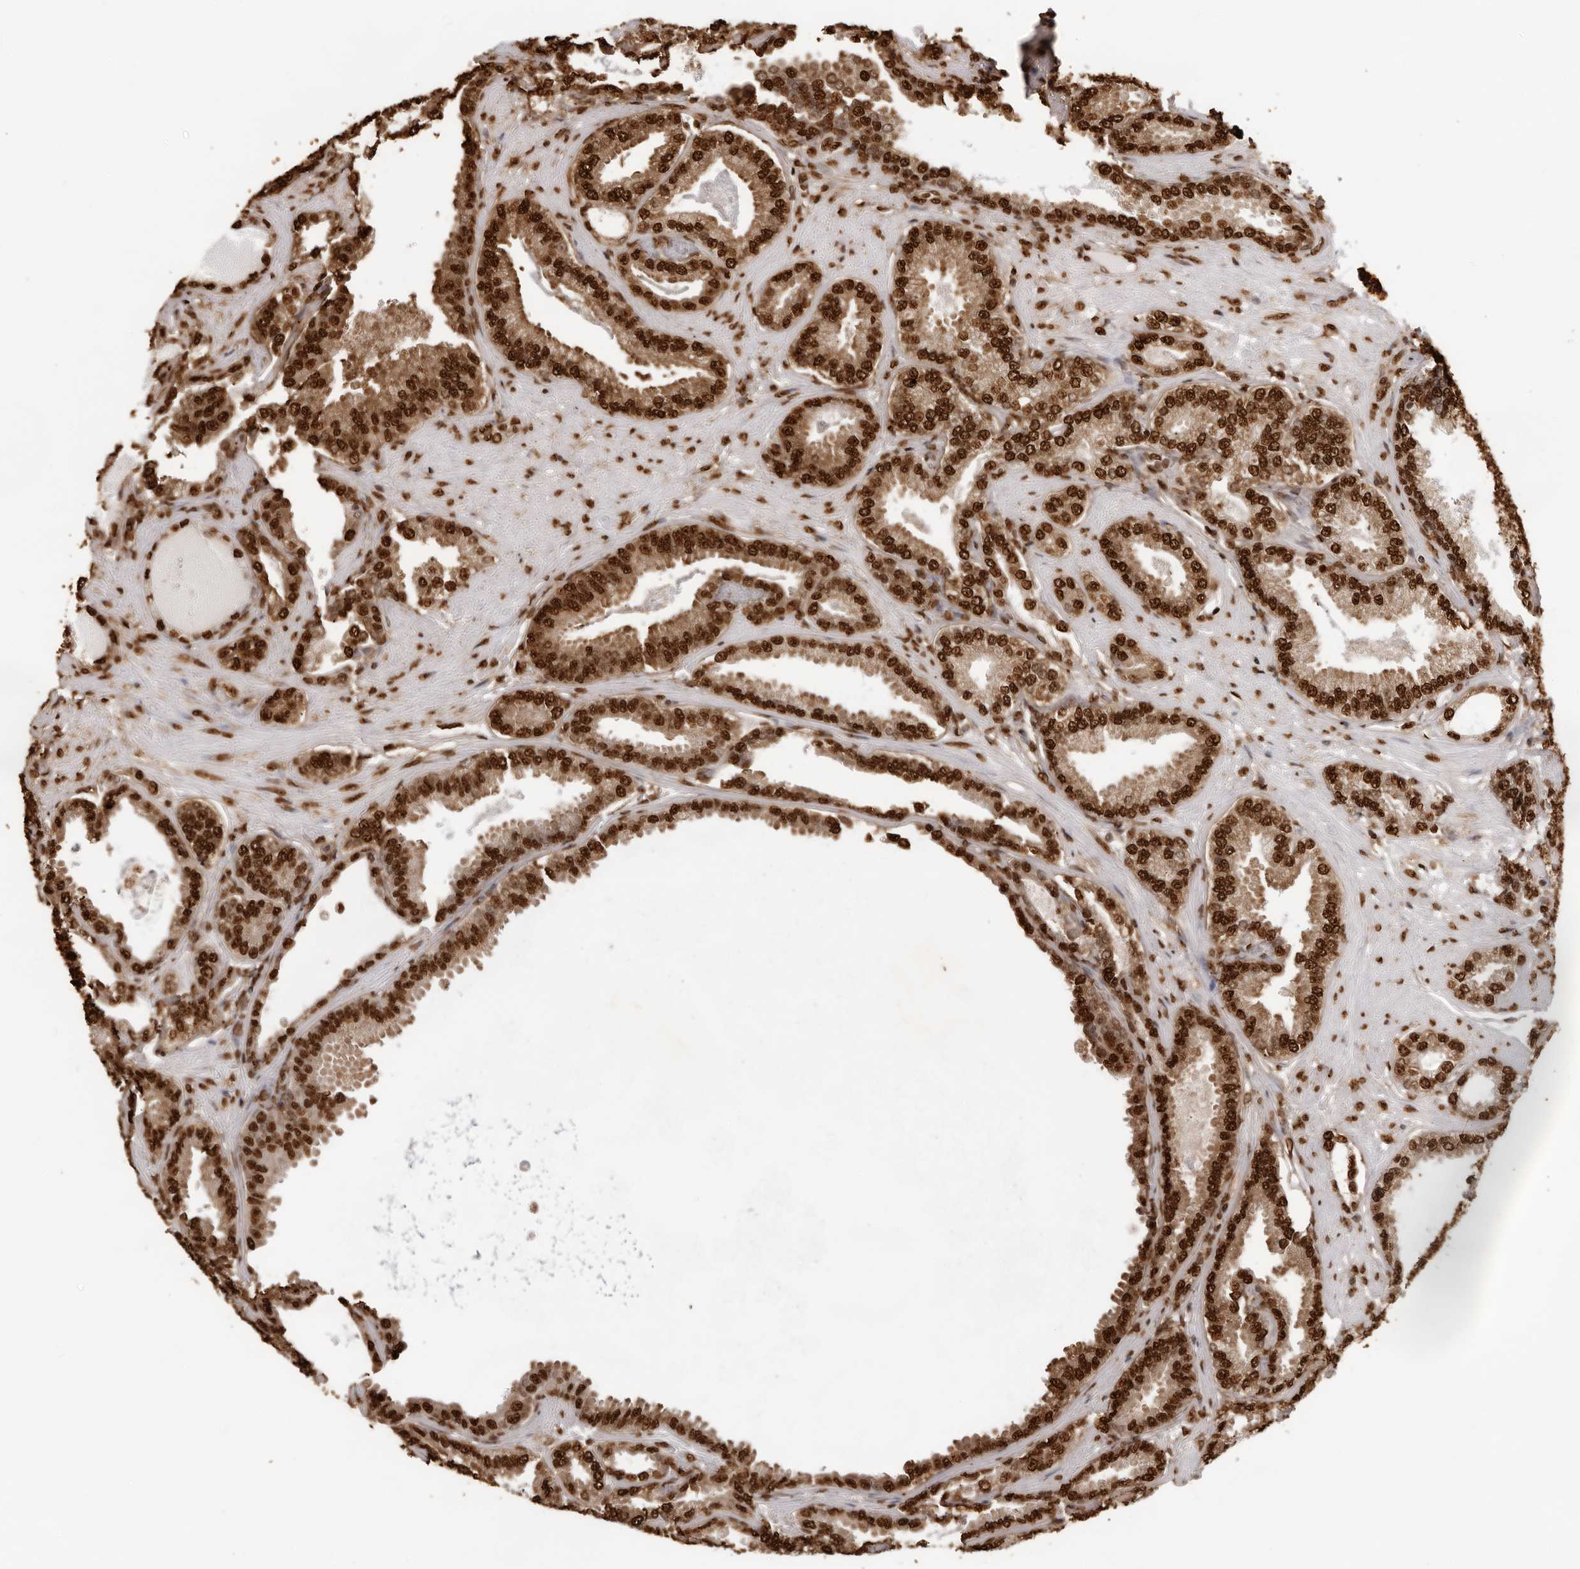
{"staining": {"intensity": "strong", "quantity": ">75%", "location": "cytoplasmic/membranous,nuclear"}, "tissue": "prostate cancer", "cell_type": "Tumor cells", "image_type": "cancer", "snomed": [{"axis": "morphology", "description": "Adenocarcinoma, Low grade"}, {"axis": "topography", "description": "Prostate"}], "caption": "A high amount of strong cytoplasmic/membranous and nuclear expression is identified in approximately >75% of tumor cells in prostate adenocarcinoma (low-grade) tissue.", "gene": "ZFP91", "patient": {"sex": "male", "age": 71}}